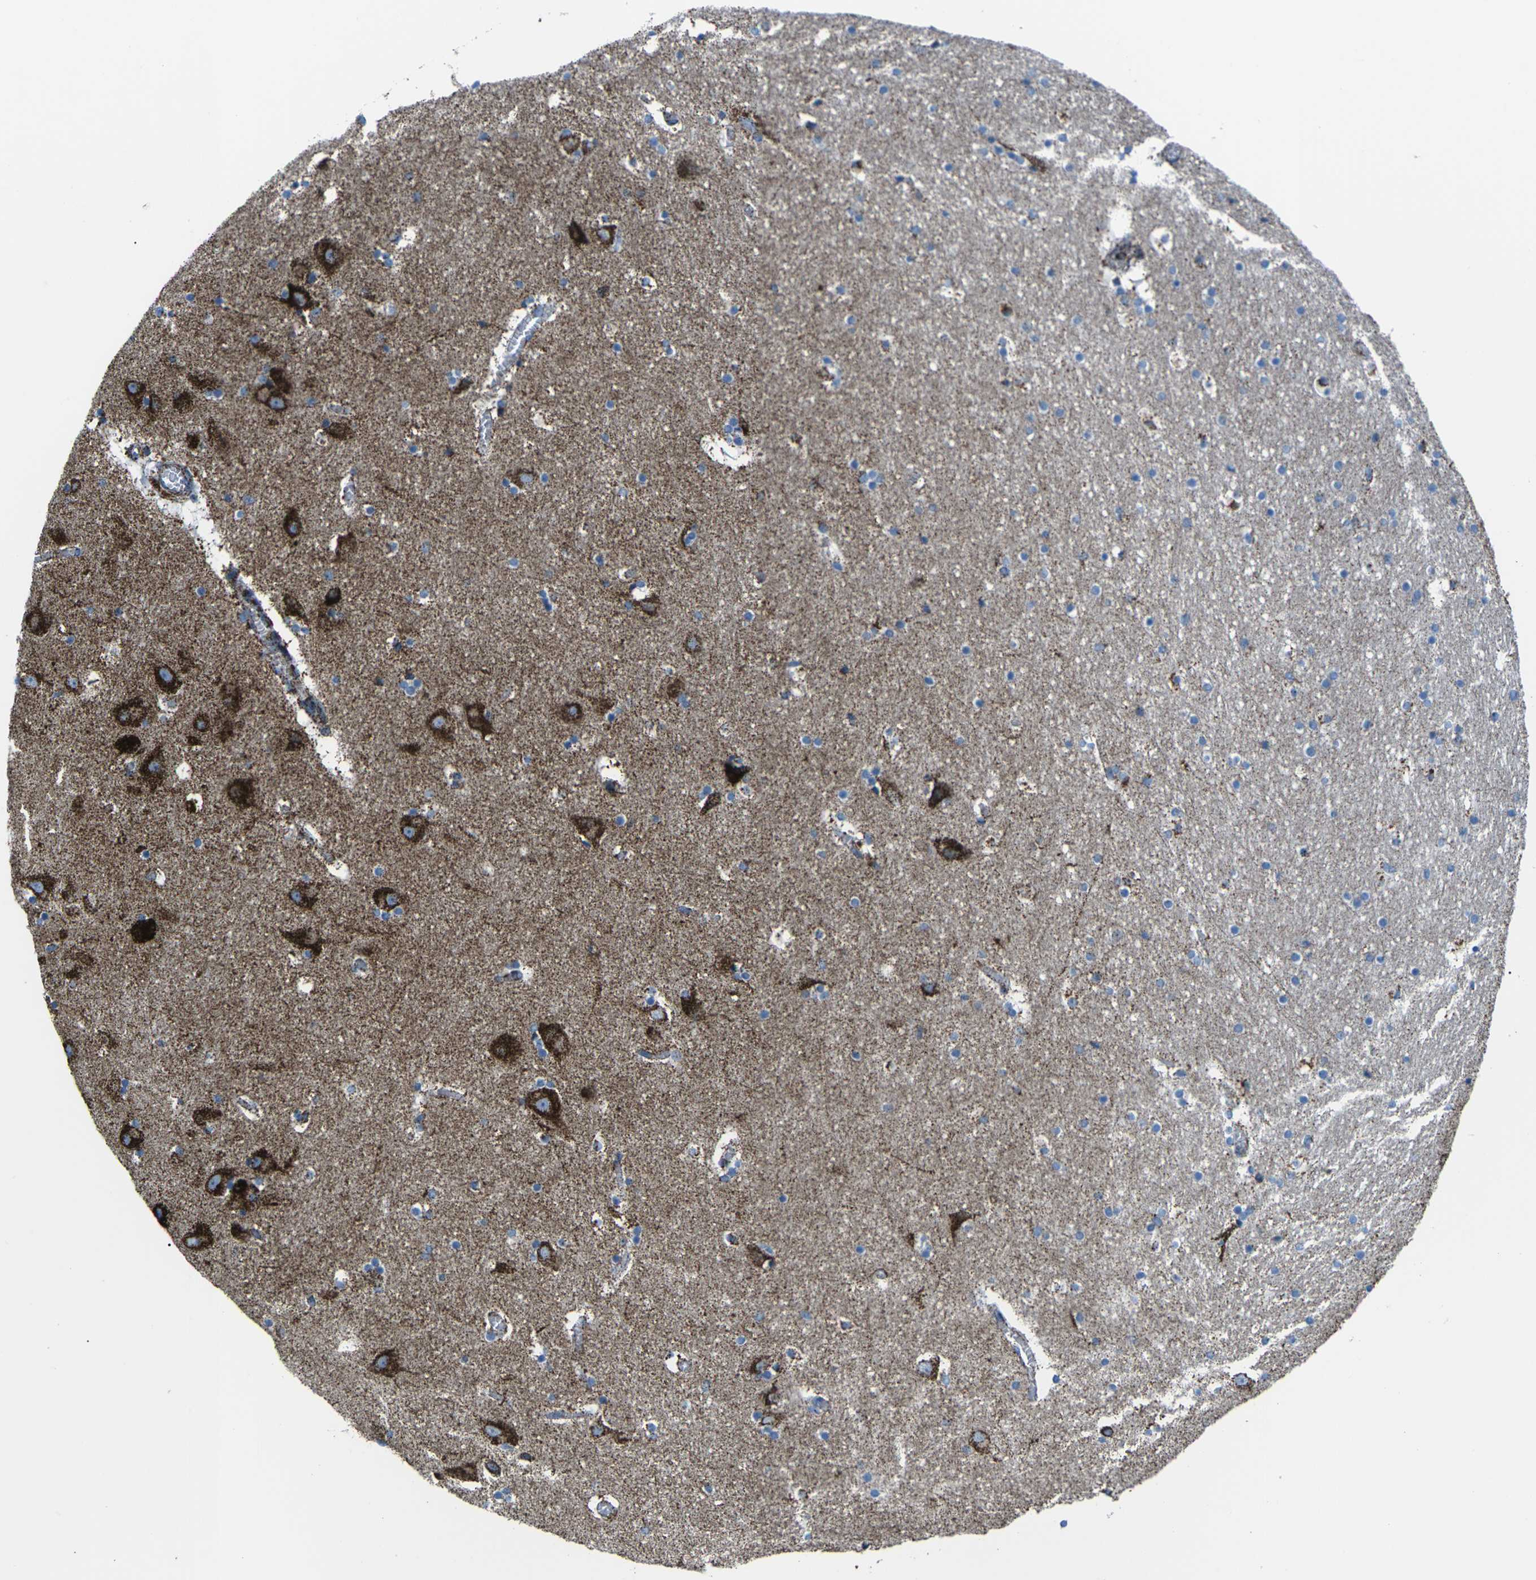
{"staining": {"intensity": "strong", "quantity": "<25%", "location": "cytoplasmic/membranous"}, "tissue": "hippocampus", "cell_type": "Glial cells", "image_type": "normal", "snomed": [{"axis": "morphology", "description": "Normal tissue, NOS"}, {"axis": "topography", "description": "Hippocampus"}], "caption": "Immunohistochemical staining of normal hippocampus reveals <25% levels of strong cytoplasmic/membranous protein staining in about <25% of glial cells.", "gene": "MT", "patient": {"sex": "male", "age": 45}}